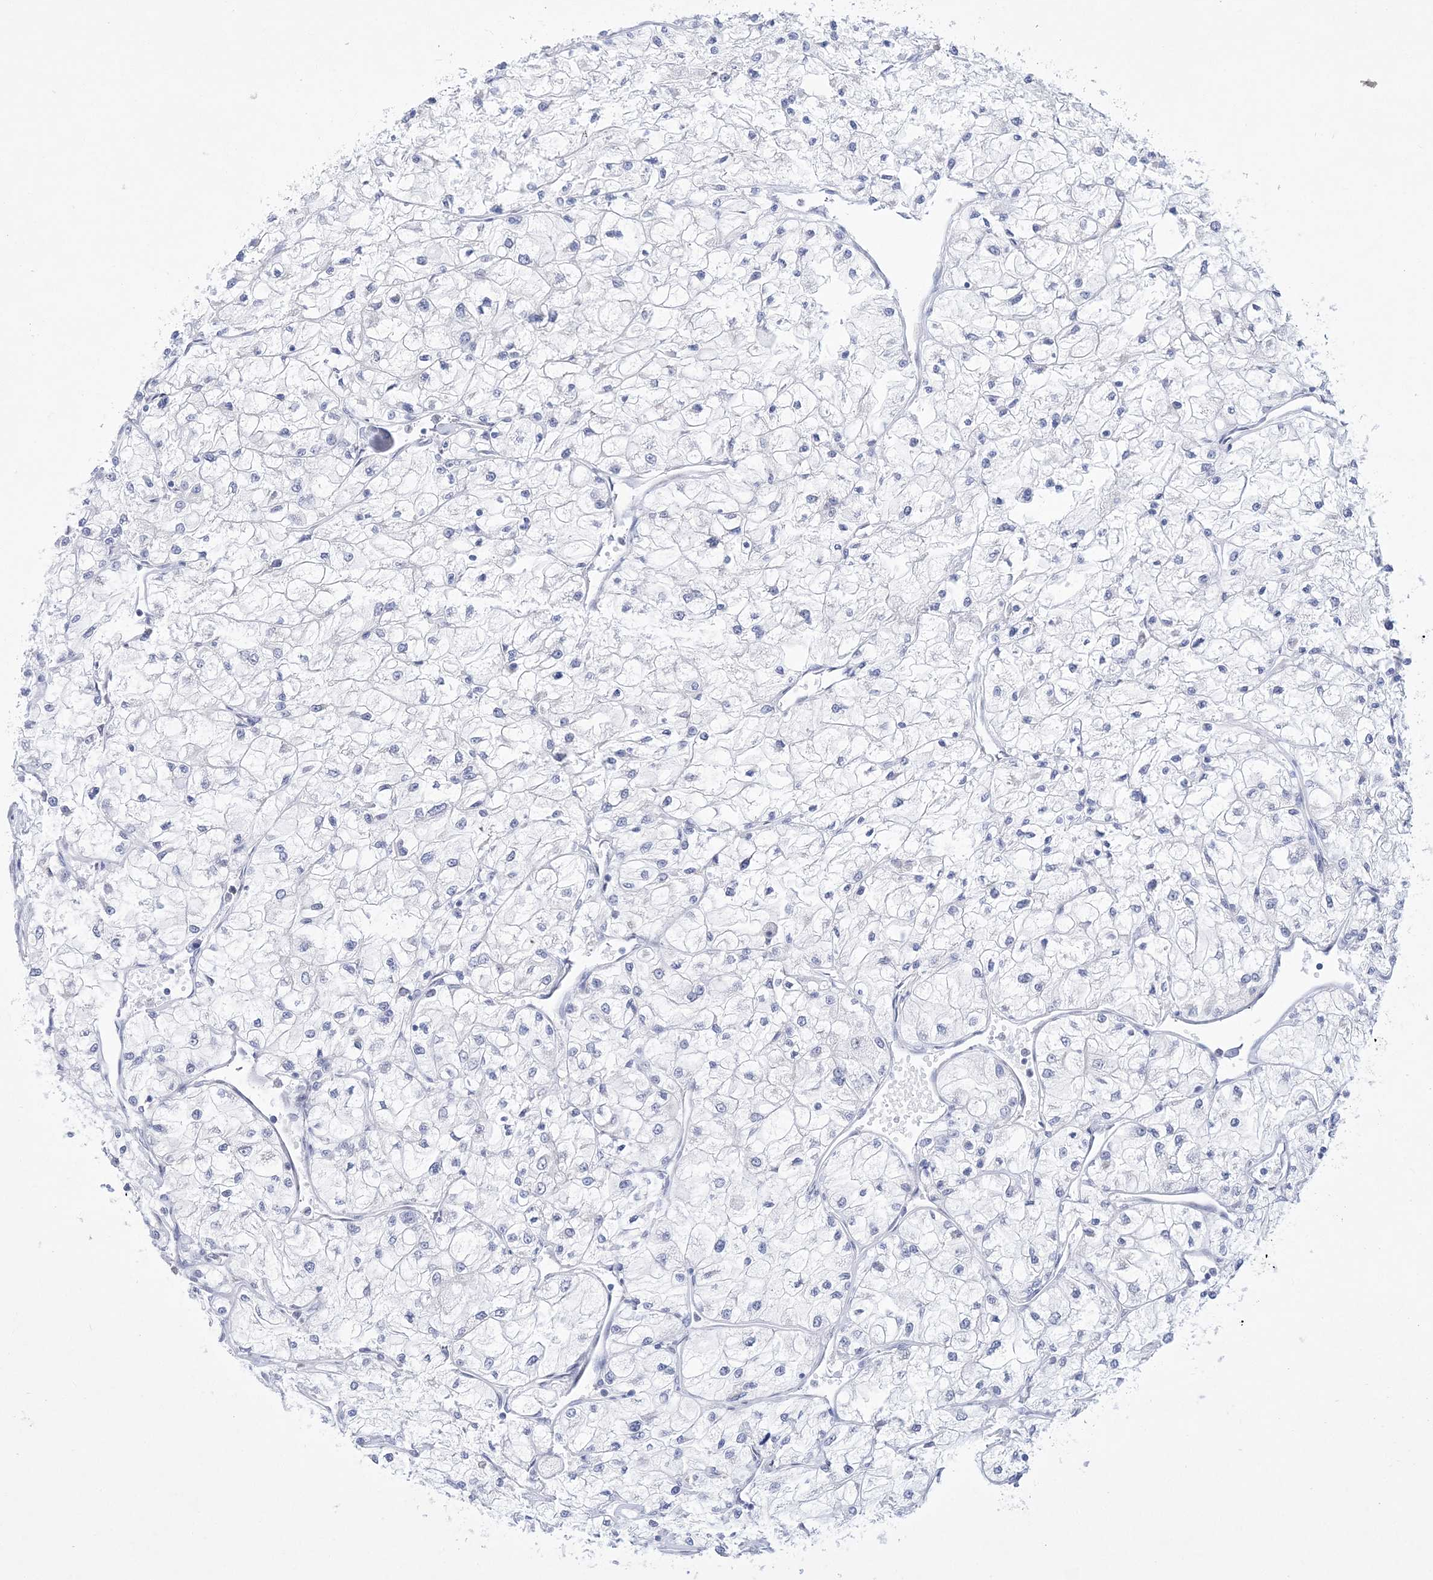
{"staining": {"intensity": "negative", "quantity": "none", "location": "none"}, "tissue": "renal cancer", "cell_type": "Tumor cells", "image_type": "cancer", "snomed": [{"axis": "morphology", "description": "Adenocarcinoma, NOS"}, {"axis": "topography", "description": "Kidney"}], "caption": "Immunohistochemical staining of human renal adenocarcinoma reveals no significant positivity in tumor cells.", "gene": "WDR27", "patient": {"sex": "male", "age": 80}}